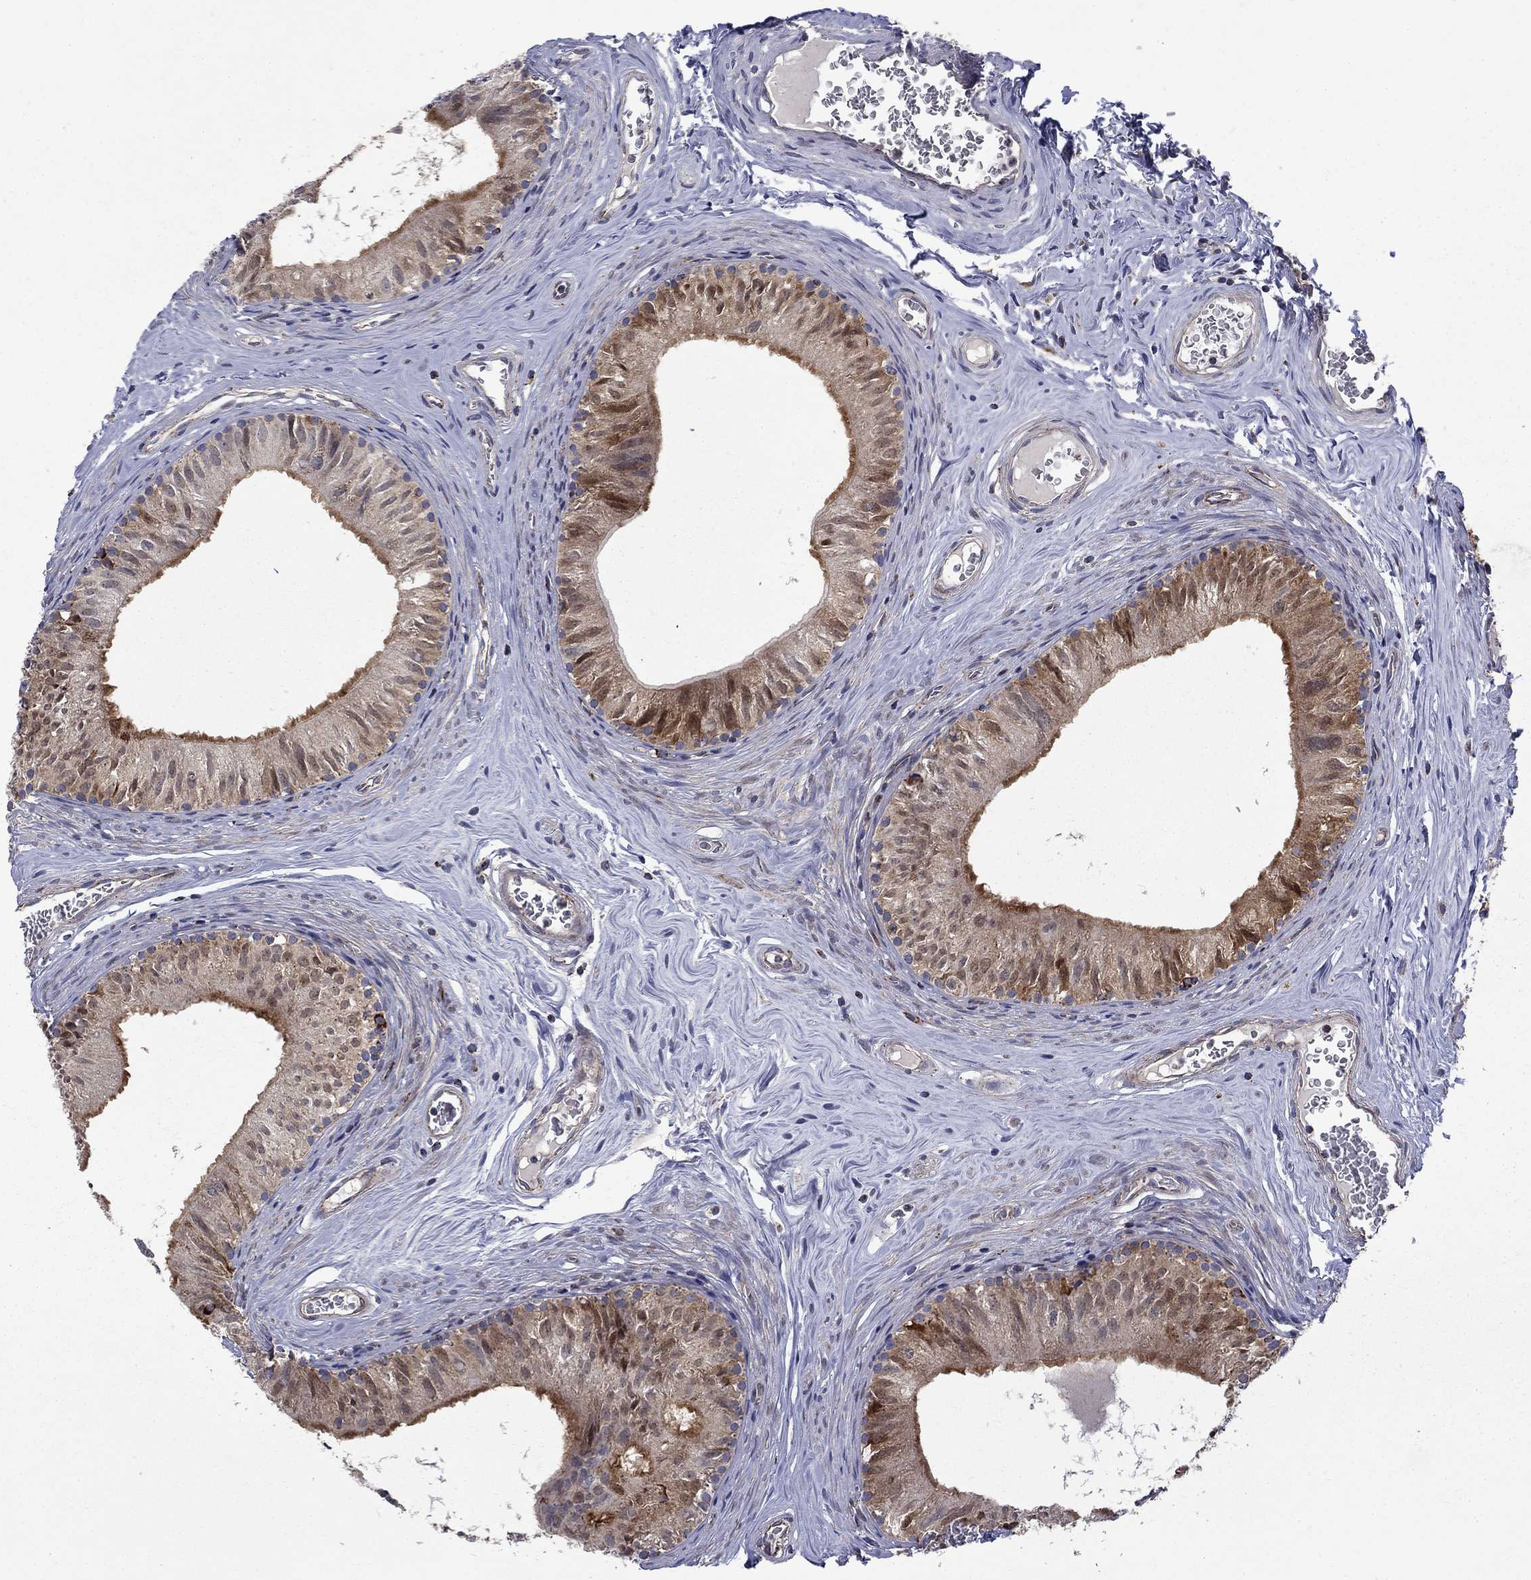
{"staining": {"intensity": "strong", "quantity": "<25%", "location": "cytoplasmic/membranous"}, "tissue": "epididymis", "cell_type": "Glandular cells", "image_type": "normal", "snomed": [{"axis": "morphology", "description": "Normal tissue, NOS"}, {"axis": "topography", "description": "Epididymis"}], "caption": "Immunohistochemical staining of normal epididymis exhibits strong cytoplasmic/membranous protein positivity in approximately <25% of glandular cells.", "gene": "PCBP3", "patient": {"sex": "male", "age": 52}}